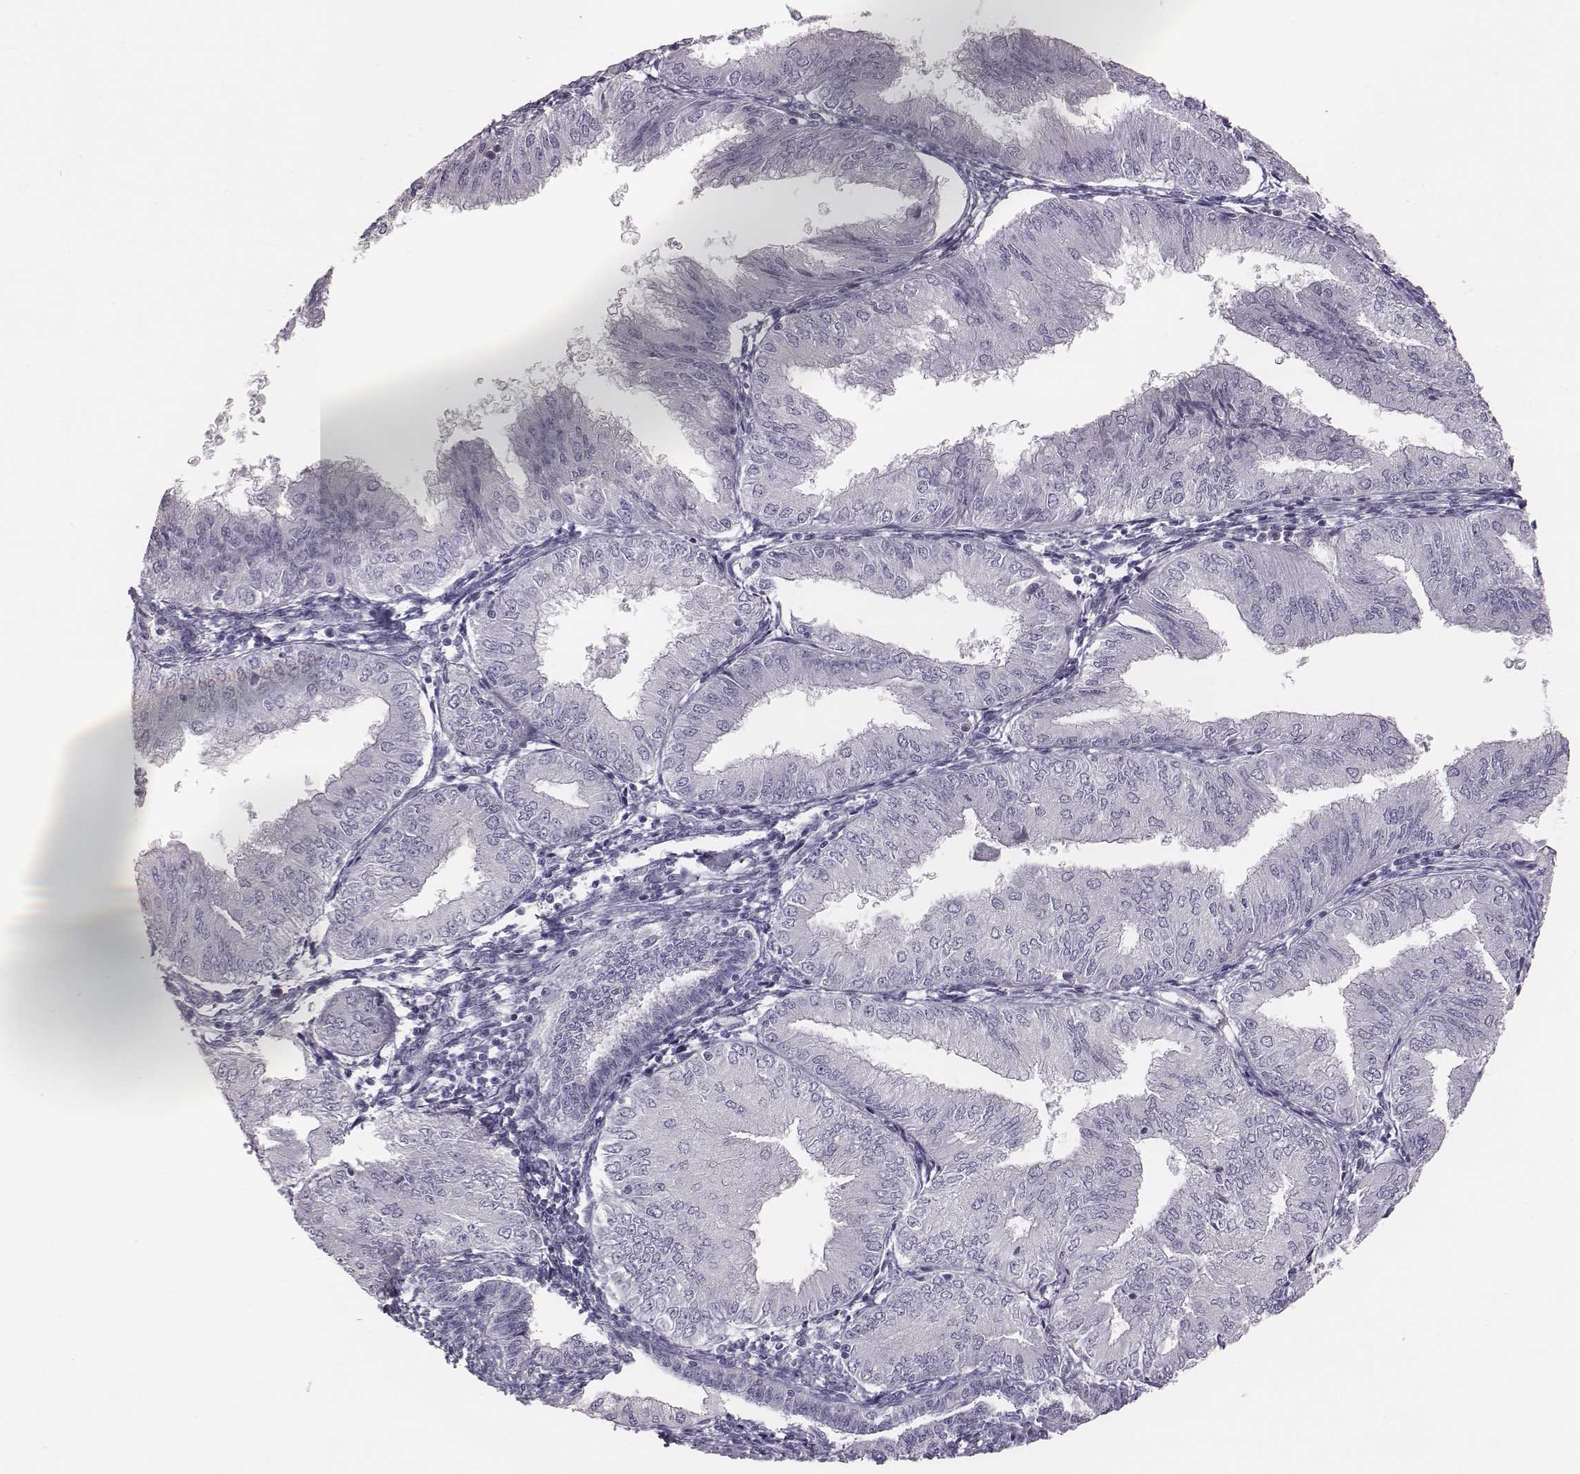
{"staining": {"intensity": "negative", "quantity": "none", "location": "none"}, "tissue": "endometrial cancer", "cell_type": "Tumor cells", "image_type": "cancer", "snomed": [{"axis": "morphology", "description": "Adenocarcinoma, NOS"}, {"axis": "topography", "description": "Endometrium"}], "caption": "Histopathology image shows no protein positivity in tumor cells of endometrial cancer tissue.", "gene": "C6orf58", "patient": {"sex": "female", "age": 53}}